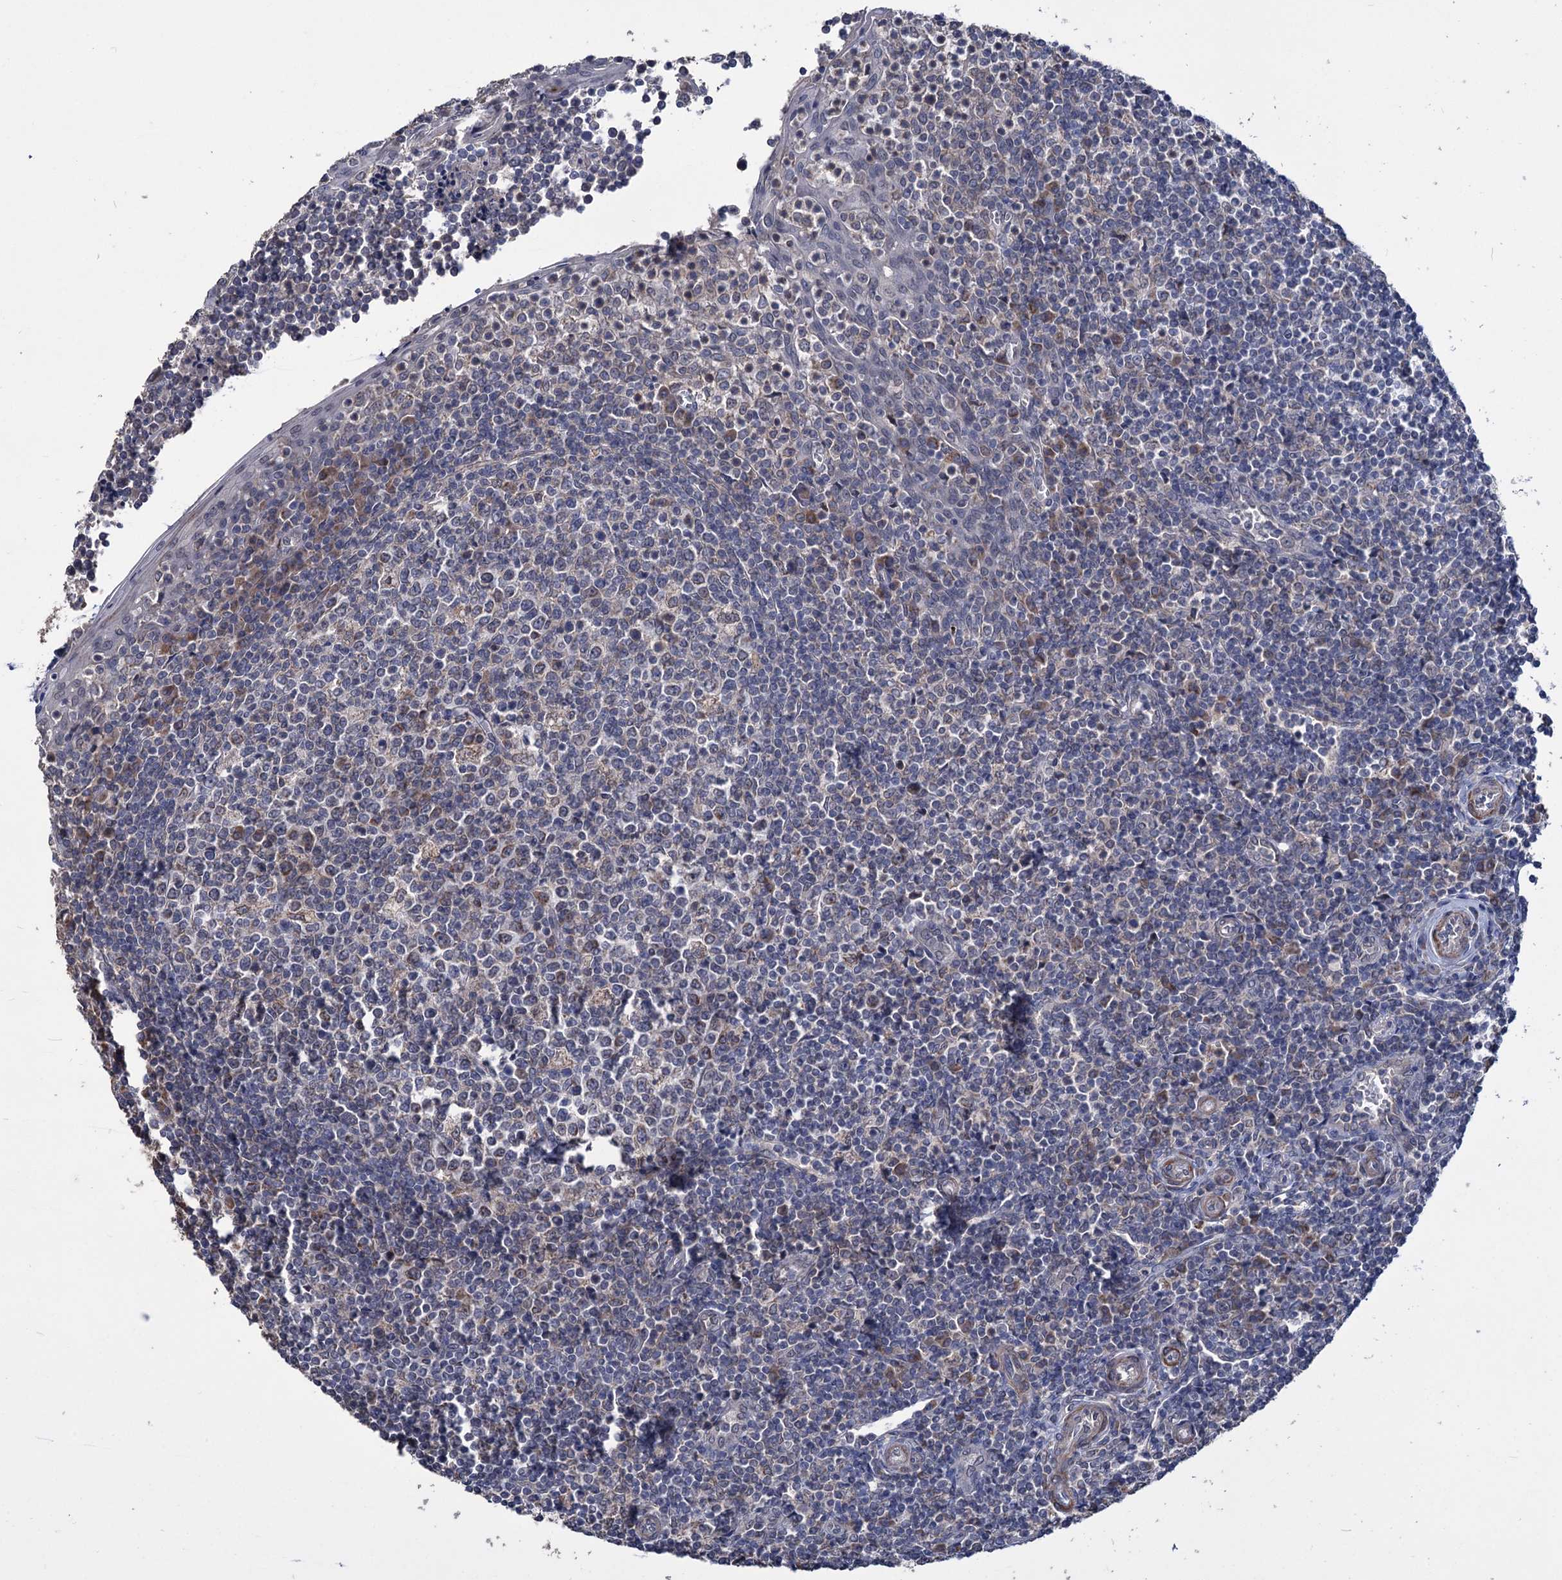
{"staining": {"intensity": "moderate", "quantity": "<25%", "location": "cytoplasmic/membranous"}, "tissue": "tonsil", "cell_type": "Germinal center cells", "image_type": "normal", "snomed": [{"axis": "morphology", "description": "Normal tissue, NOS"}, {"axis": "topography", "description": "Tonsil"}], "caption": "High-magnification brightfield microscopy of unremarkable tonsil stained with DAB (brown) and counterstained with hematoxylin (blue). germinal center cells exhibit moderate cytoplasmic/membranous positivity is seen in about<25% of cells. Nuclei are stained in blue.", "gene": "CLPB", "patient": {"sex": "female", "age": 19}}